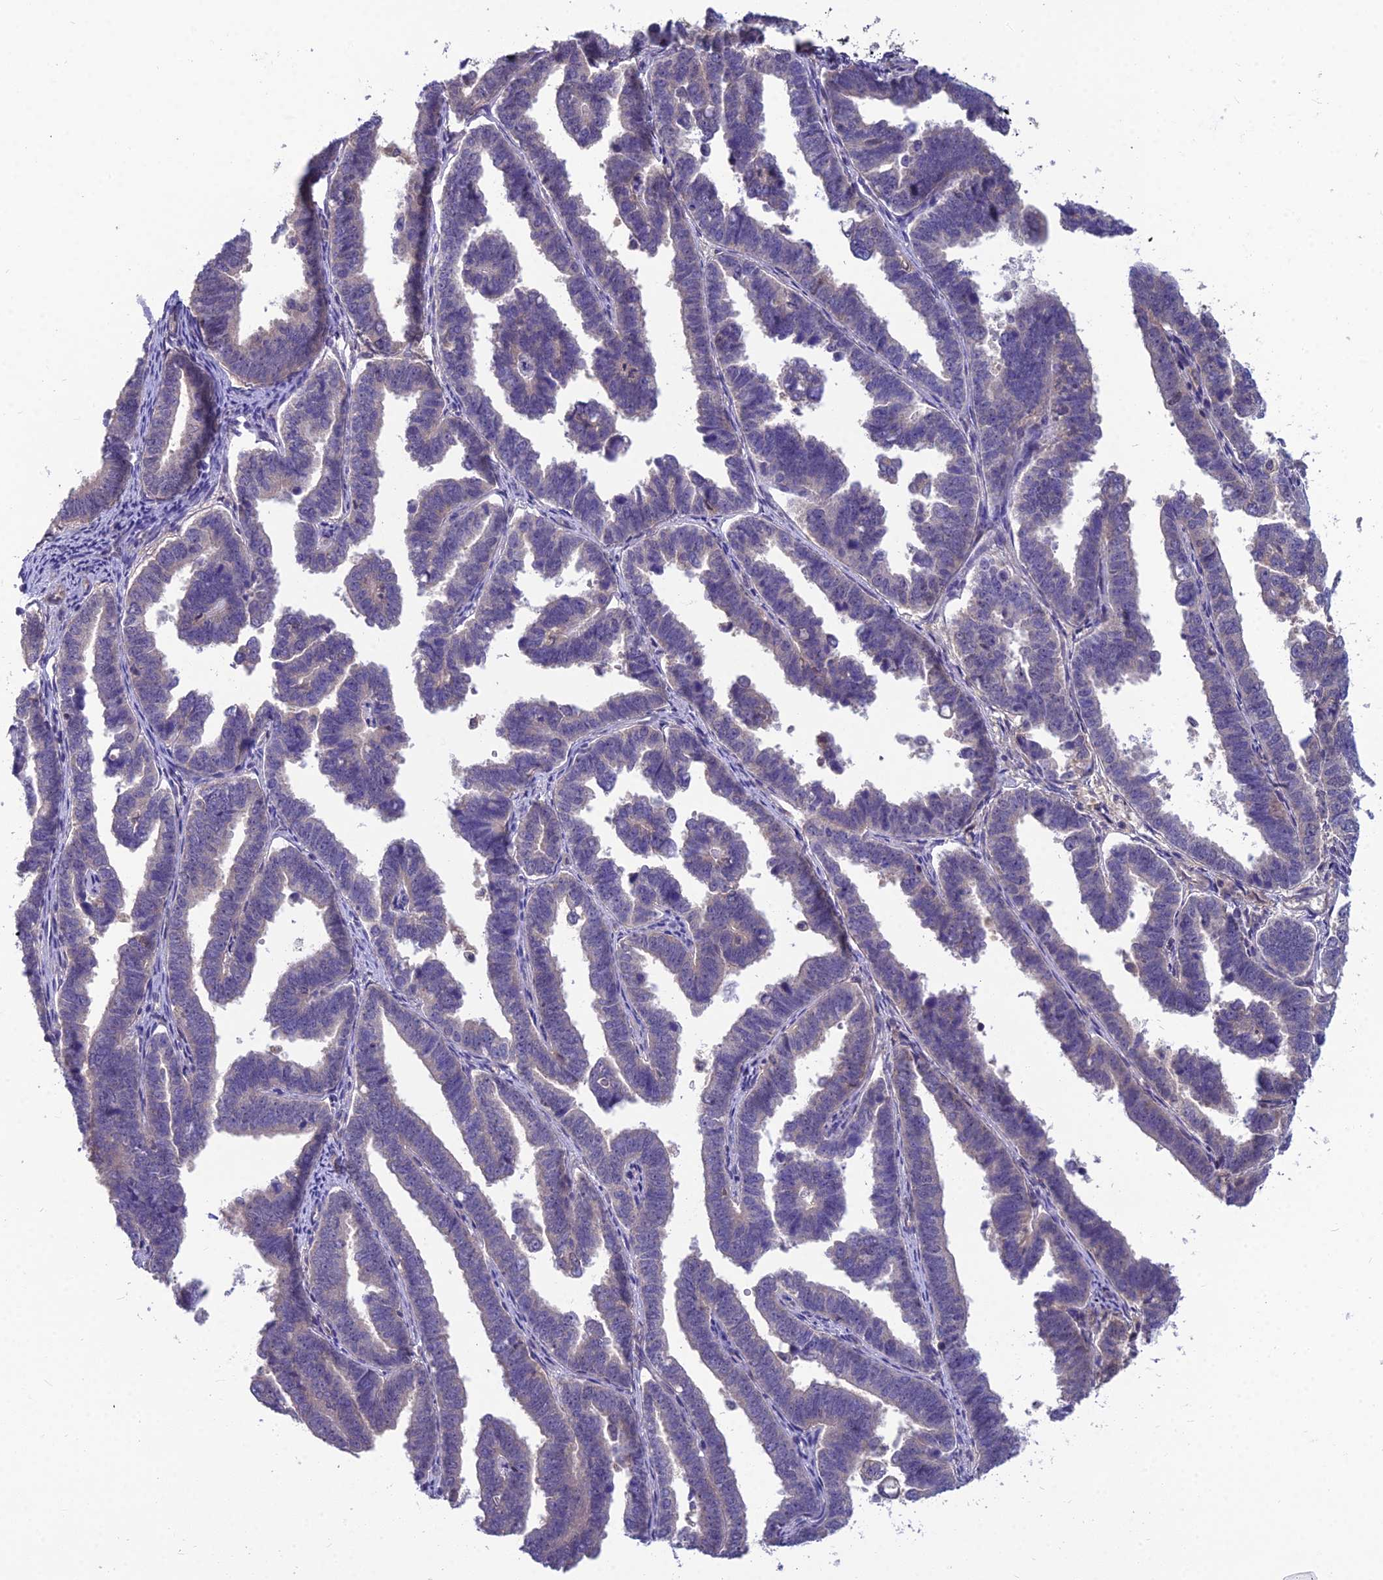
{"staining": {"intensity": "negative", "quantity": "none", "location": "none"}, "tissue": "endometrial cancer", "cell_type": "Tumor cells", "image_type": "cancer", "snomed": [{"axis": "morphology", "description": "Adenocarcinoma, NOS"}, {"axis": "topography", "description": "Endometrium"}], "caption": "An immunohistochemistry histopathology image of endometrial cancer (adenocarcinoma) is shown. There is no staining in tumor cells of endometrial cancer (adenocarcinoma).", "gene": "MVD", "patient": {"sex": "female", "age": 75}}